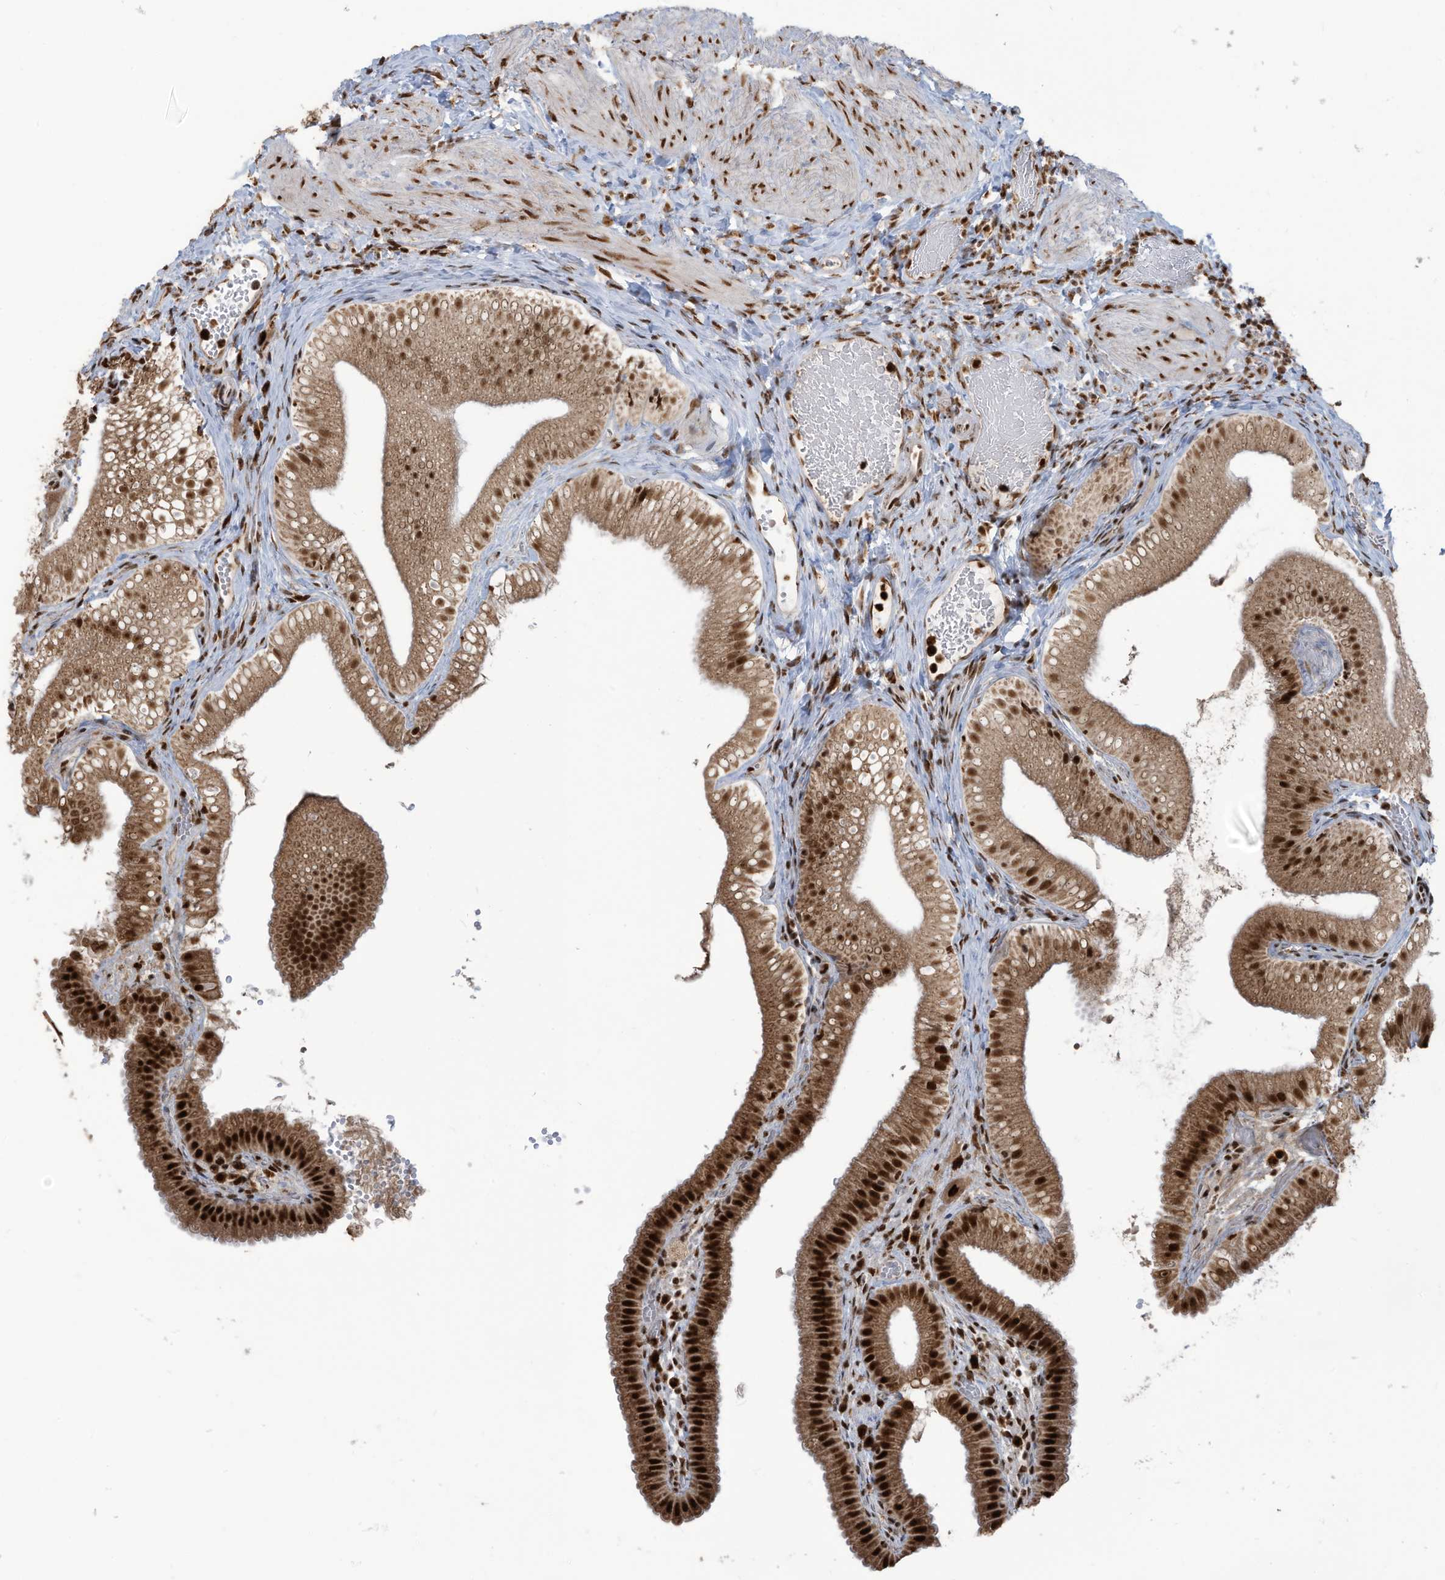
{"staining": {"intensity": "strong", "quantity": ">75%", "location": "cytoplasmic/membranous,nuclear"}, "tissue": "gallbladder", "cell_type": "Glandular cells", "image_type": "normal", "snomed": [{"axis": "morphology", "description": "Normal tissue, NOS"}, {"axis": "topography", "description": "Gallbladder"}], "caption": "A histopathology image of gallbladder stained for a protein demonstrates strong cytoplasmic/membranous,nuclear brown staining in glandular cells.", "gene": "LBH", "patient": {"sex": "female", "age": 30}}